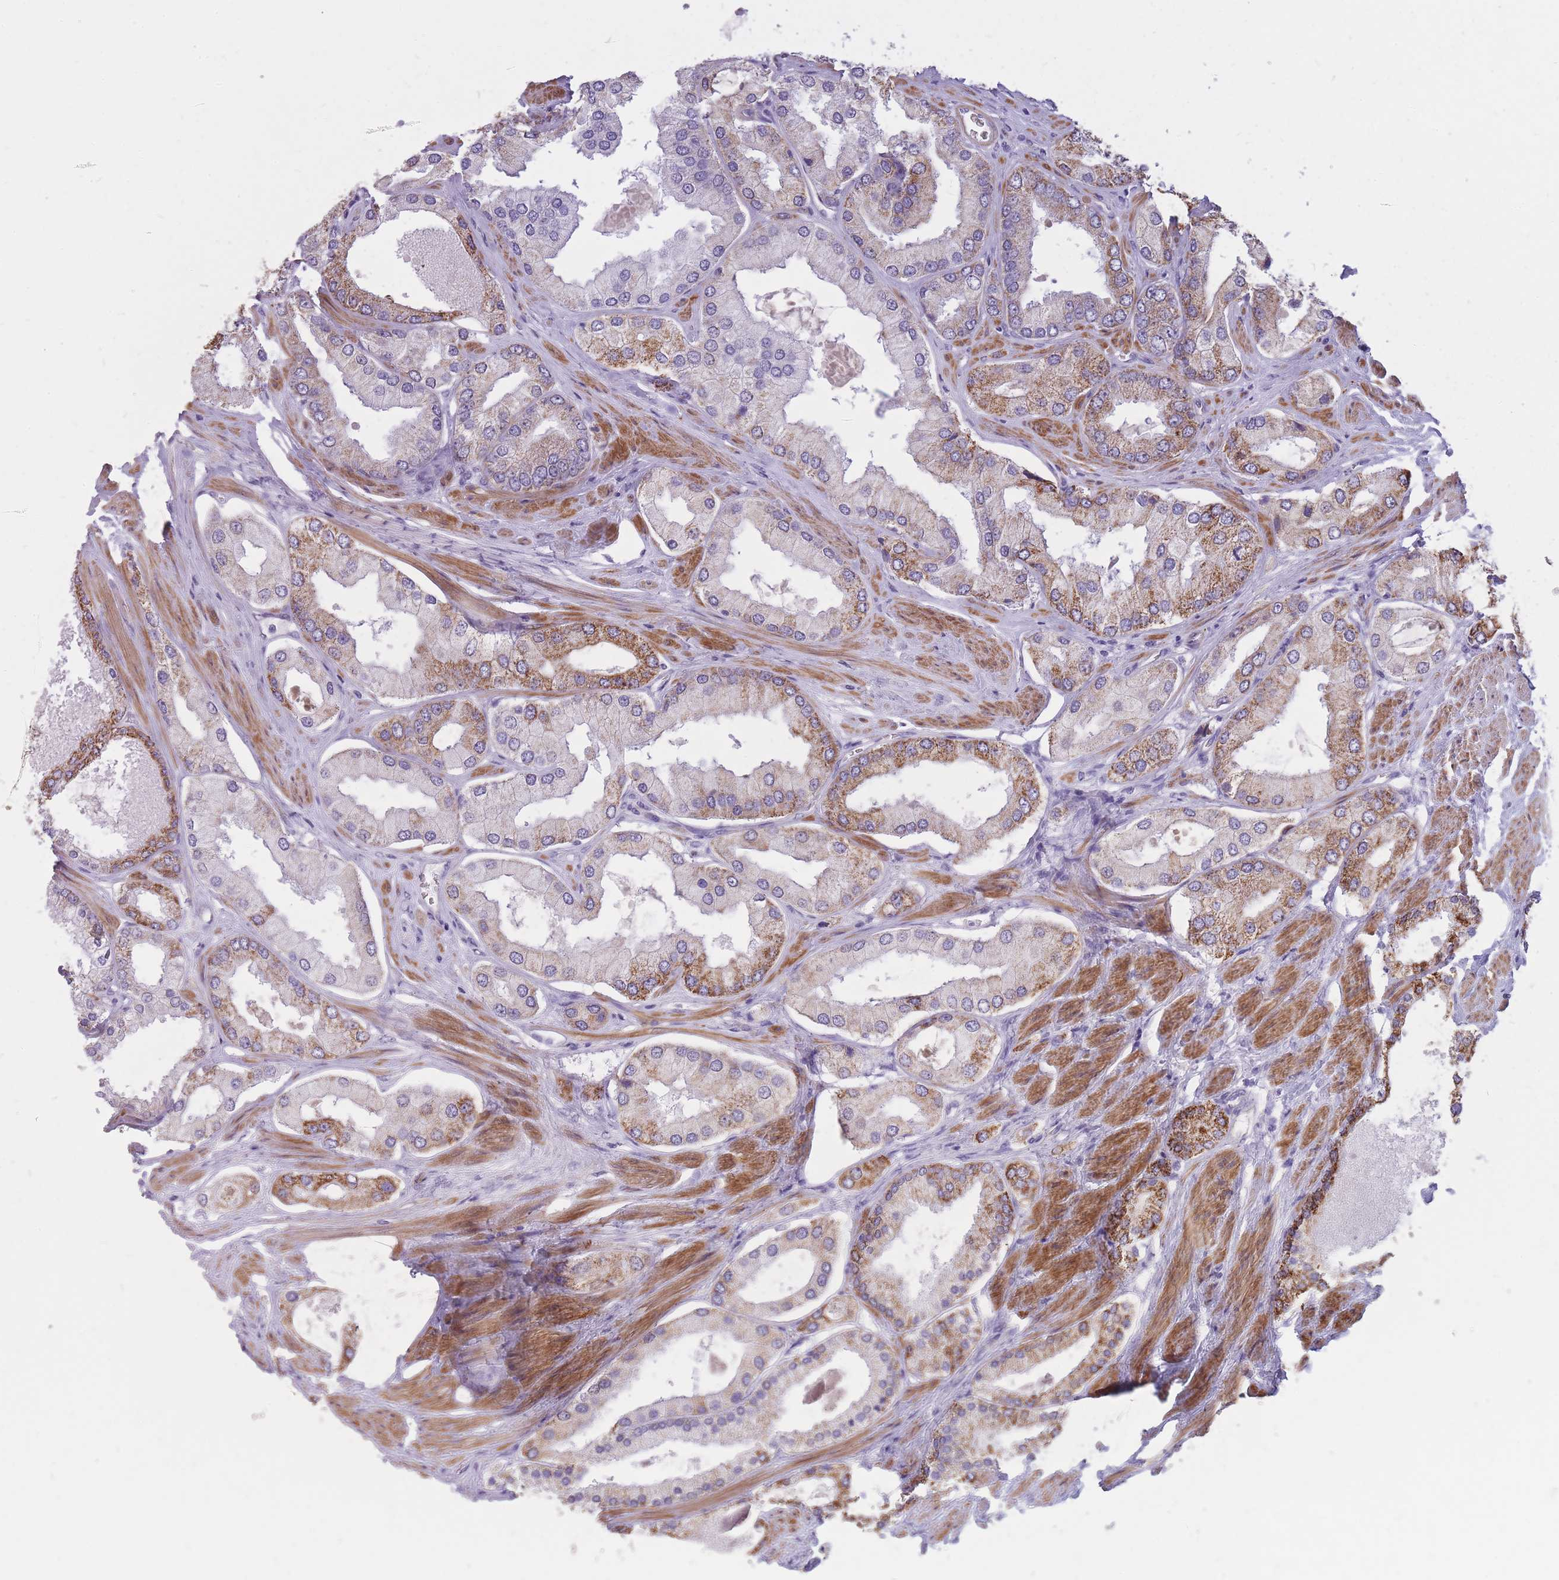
{"staining": {"intensity": "moderate", "quantity": "25%-75%", "location": "cytoplasmic/membranous"}, "tissue": "prostate cancer", "cell_type": "Tumor cells", "image_type": "cancer", "snomed": [{"axis": "morphology", "description": "Adenocarcinoma, Low grade"}, {"axis": "topography", "description": "Prostate"}], "caption": "About 25%-75% of tumor cells in prostate adenocarcinoma (low-grade) show moderate cytoplasmic/membranous protein positivity as visualized by brown immunohistochemical staining.", "gene": "RNF170", "patient": {"sex": "male", "age": 42}}